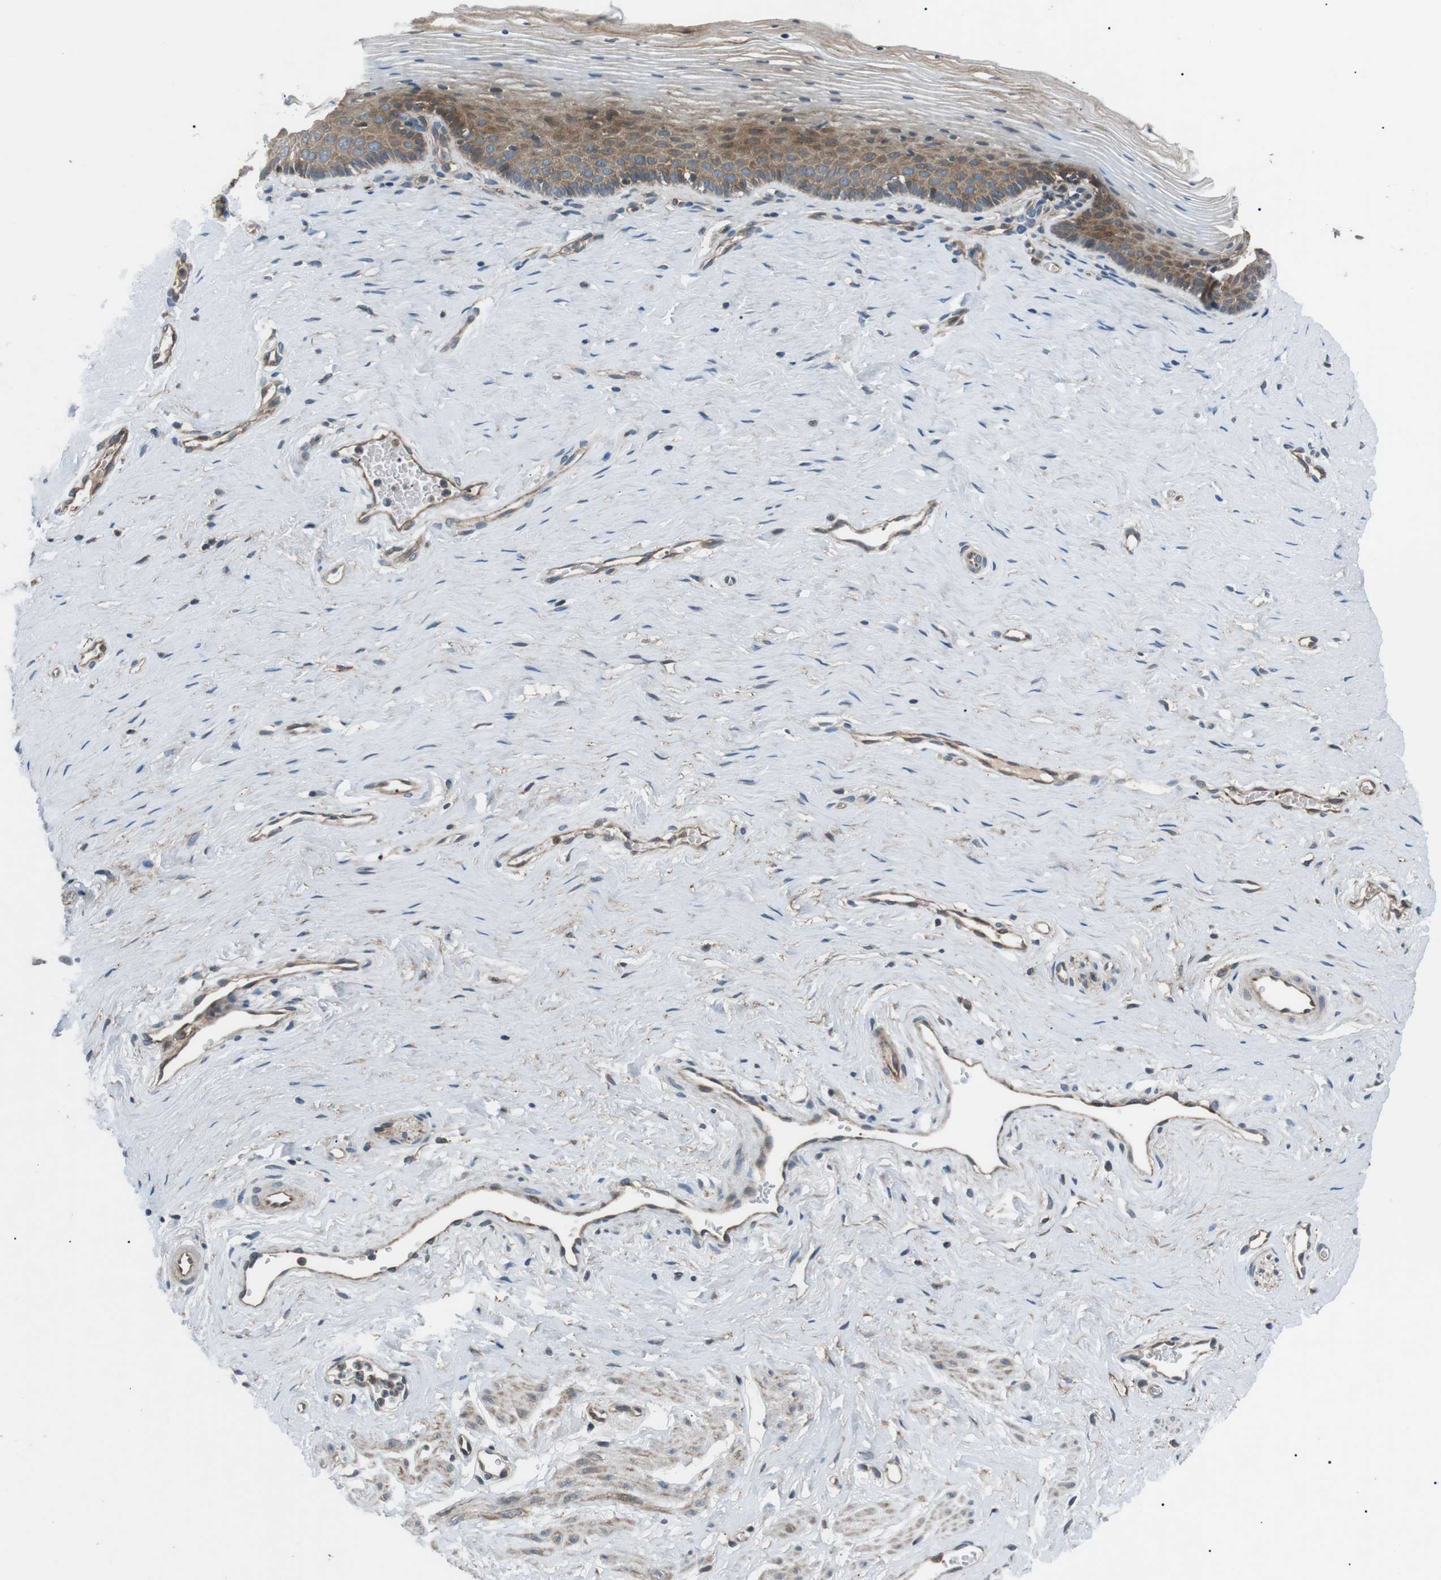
{"staining": {"intensity": "moderate", "quantity": ">75%", "location": "cytoplasmic/membranous"}, "tissue": "vagina", "cell_type": "Squamous epithelial cells", "image_type": "normal", "snomed": [{"axis": "morphology", "description": "Normal tissue, NOS"}, {"axis": "topography", "description": "Vagina"}], "caption": "This micrograph displays unremarkable vagina stained with immunohistochemistry to label a protein in brown. The cytoplasmic/membranous of squamous epithelial cells show moderate positivity for the protein. Nuclei are counter-stained blue.", "gene": "GPR161", "patient": {"sex": "female", "age": 32}}